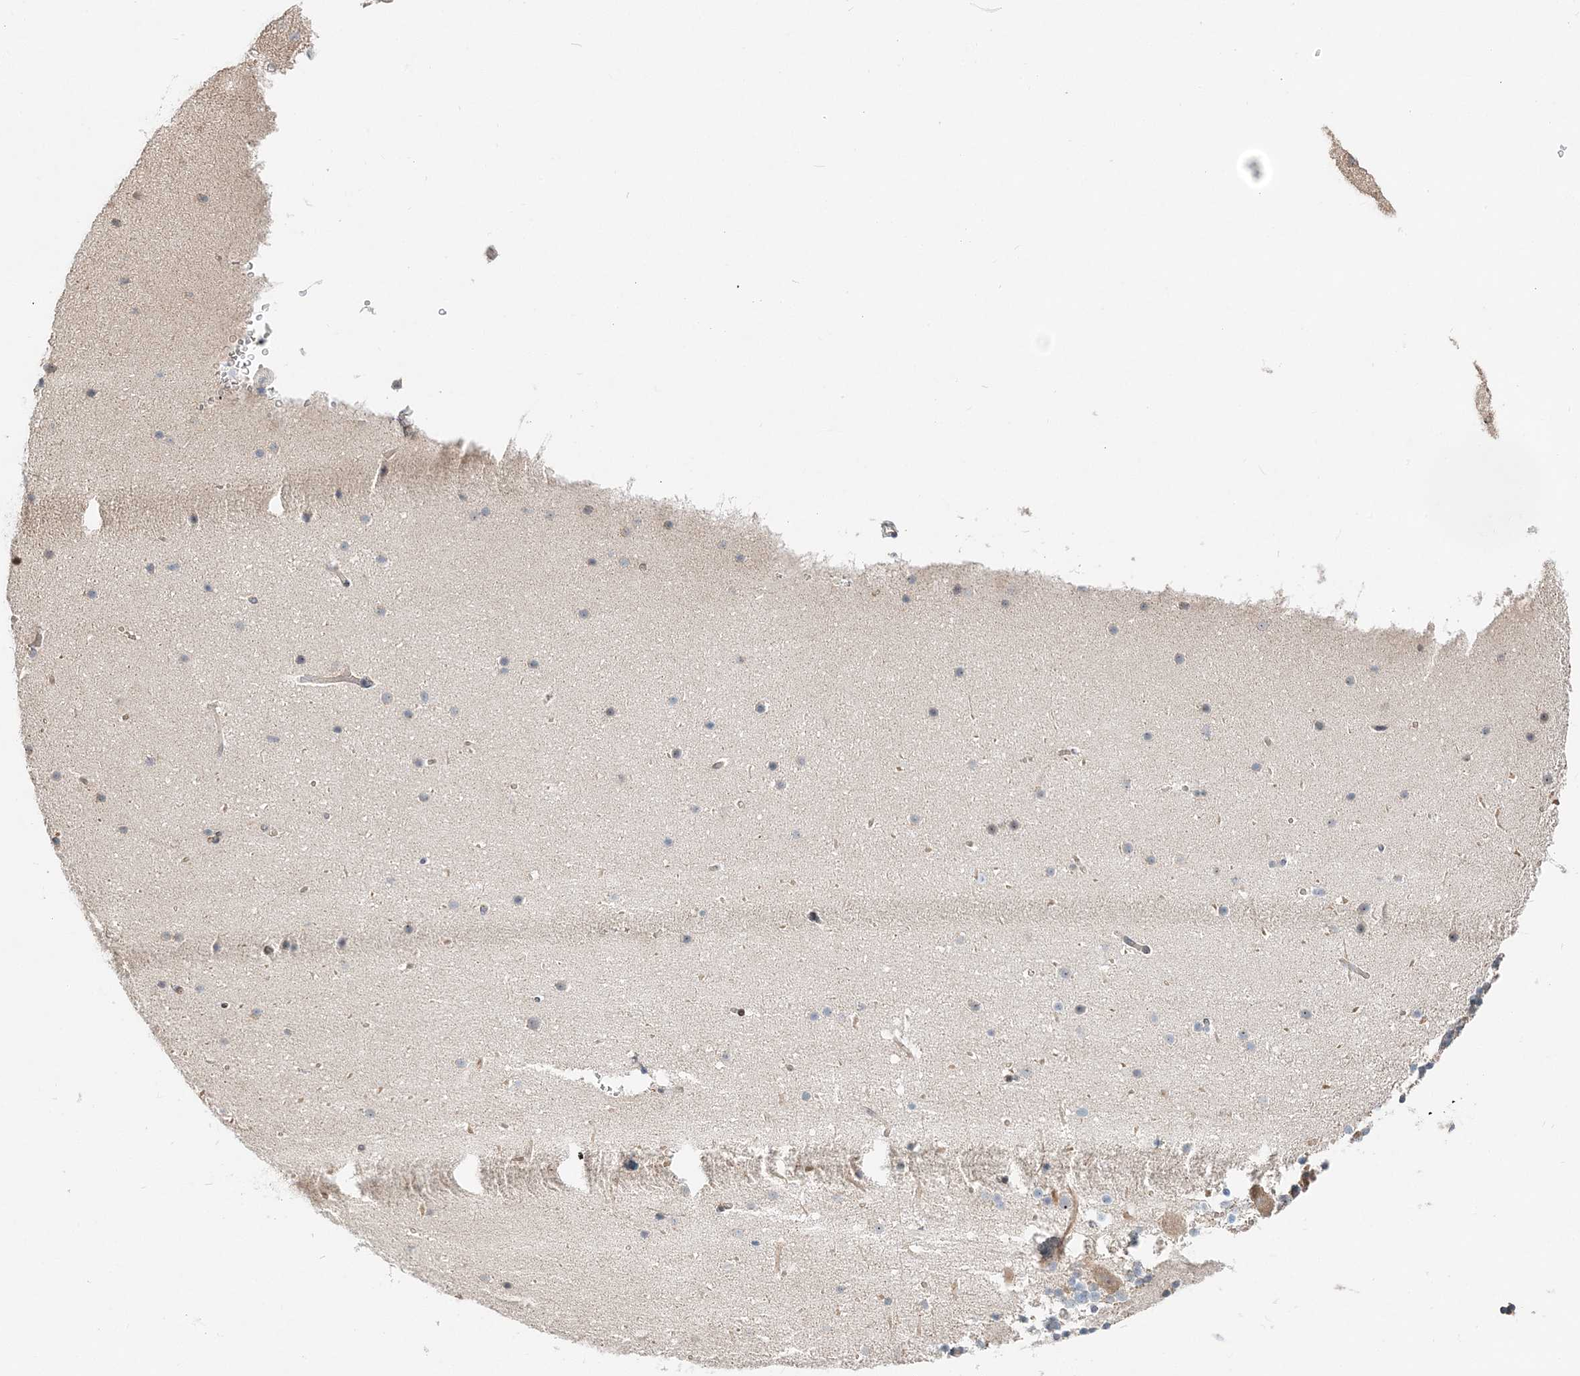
{"staining": {"intensity": "weak", "quantity": "<25%", "location": "cytoplasmic/membranous"}, "tissue": "cerebellum", "cell_type": "Cells in granular layer", "image_type": "normal", "snomed": [{"axis": "morphology", "description": "Normal tissue, NOS"}, {"axis": "topography", "description": "Cerebellum"}], "caption": "This is a histopathology image of immunohistochemistry (IHC) staining of benign cerebellum, which shows no expression in cells in granular layer.", "gene": "CXXC5", "patient": {"sex": "male", "age": 57}}